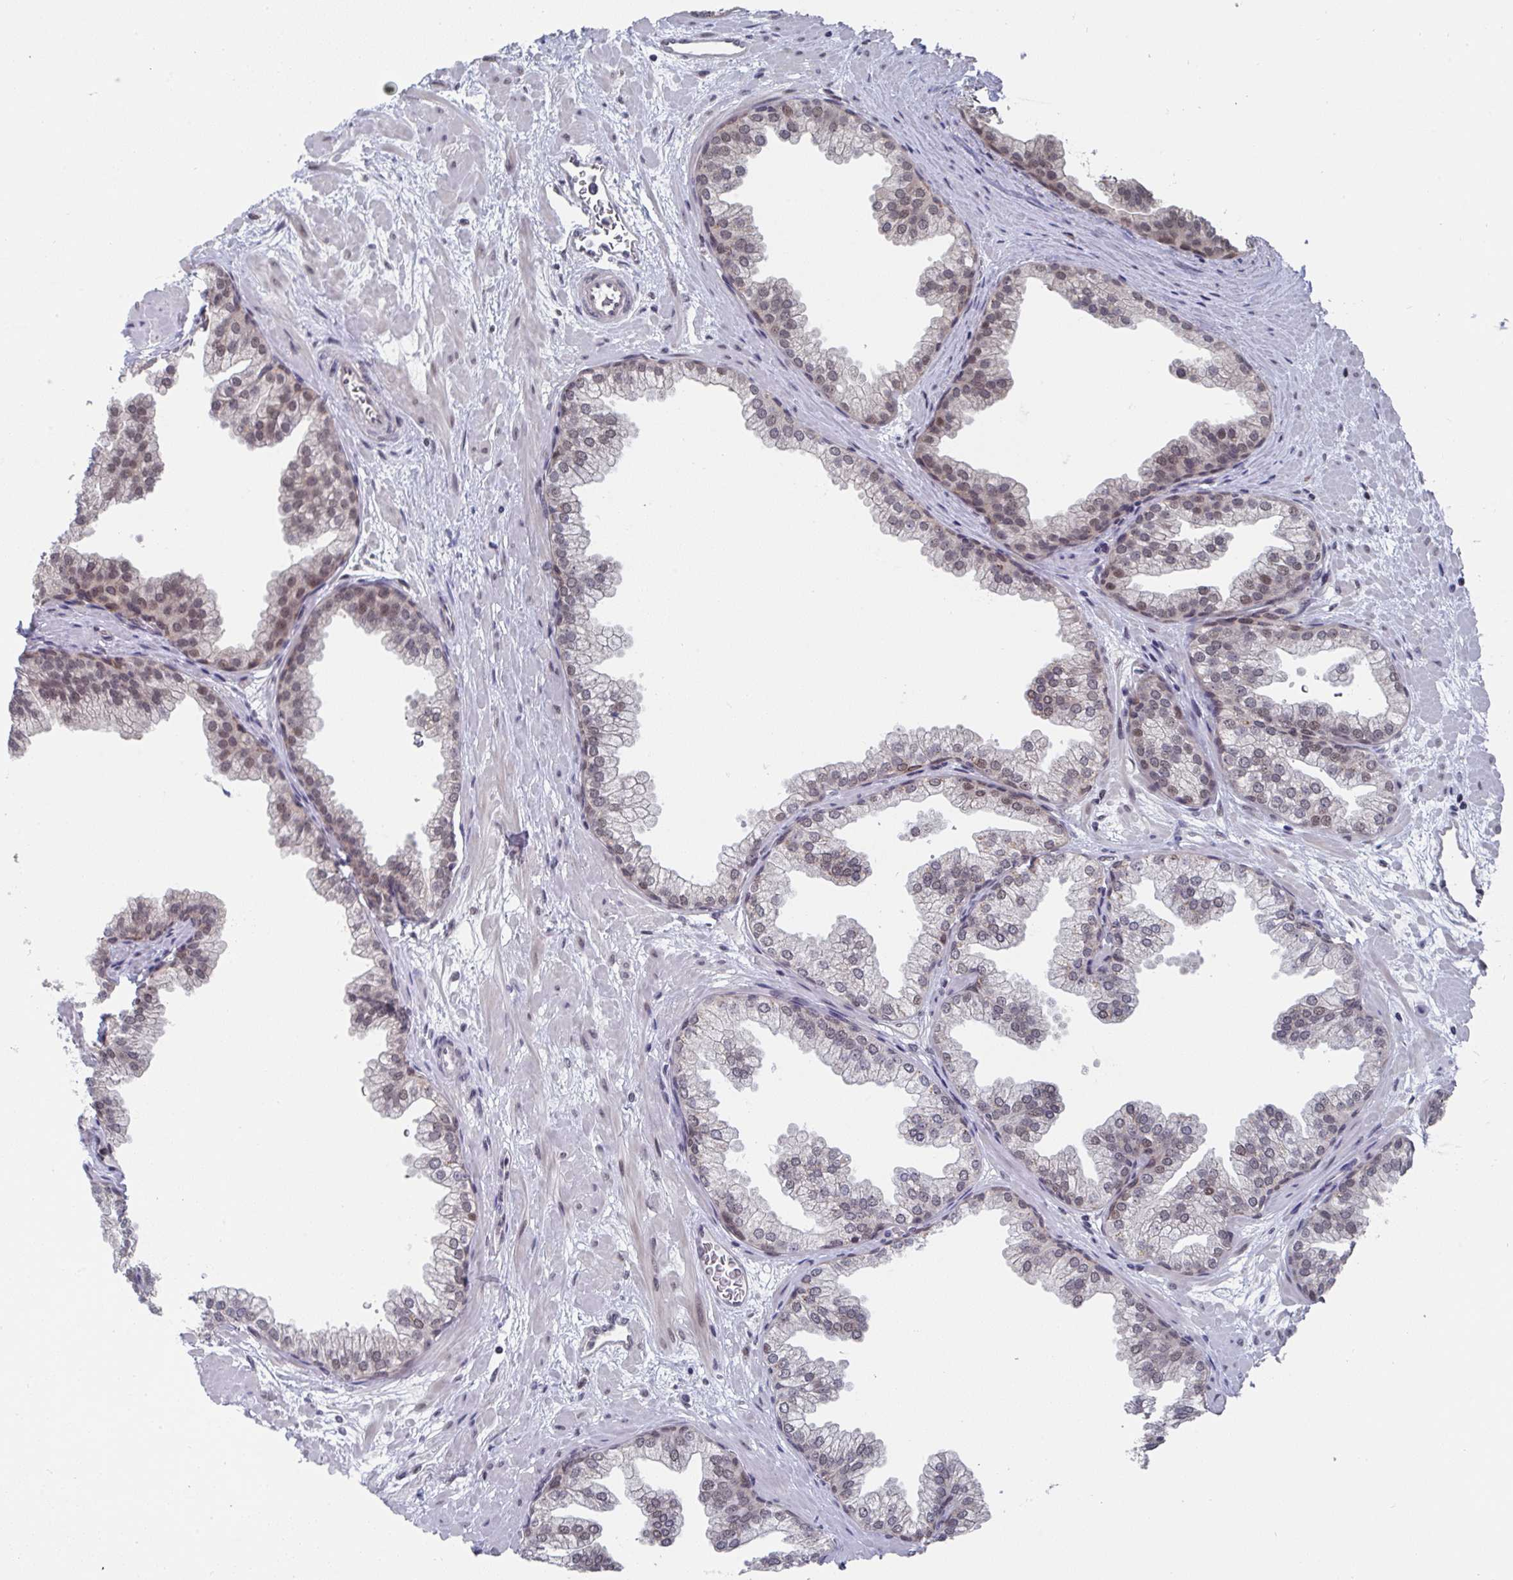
{"staining": {"intensity": "moderate", "quantity": ">75%", "location": "nuclear"}, "tissue": "prostate", "cell_type": "Glandular cells", "image_type": "normal", "snomed": [{"axis": "morphology", "description": "Normal tissue, NOS"}, {"axis": "topography", "description": "Prostate"}], "caption": "Glandular cells exhibit moderate nuclear staining in approximately >75% of cells in benign prostate. (brown staining indicates protein expression, while blue staining denotes nuclei).", "gene": "JMJD1C", "patient": {"sex": "male", "age": 37}}